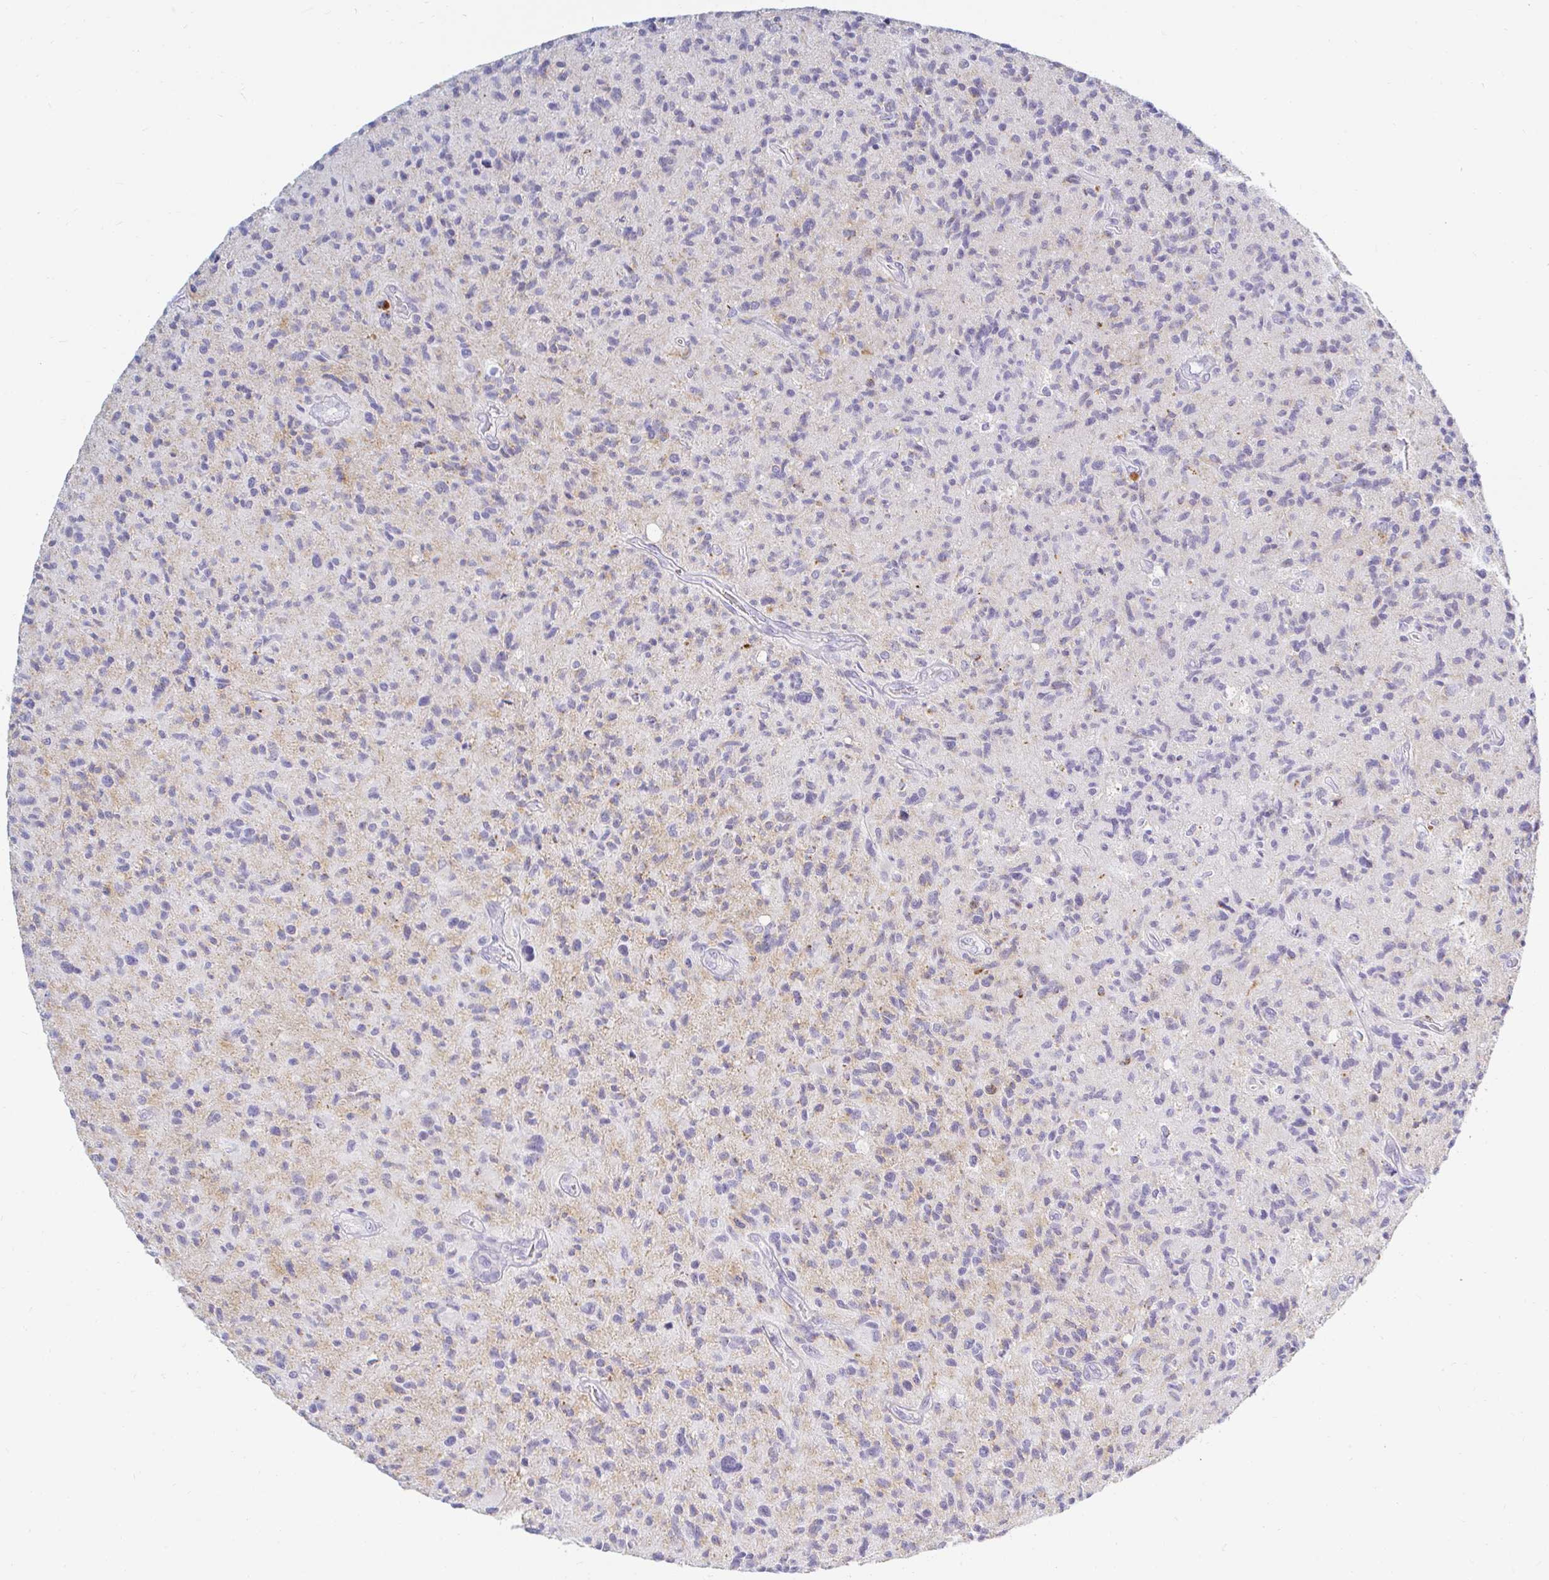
{"staining": {"intensity": "negative", "quantity": "none", "location": "none"}, "tissue": "glioma", "cell_type": "Tumor cells", "image_type": "cancer", "snomed": [{"axis": "morphology", "description": "Glioma, malignant, High grade"}, {"axis": "topography", "description": "Brain"}], "caption": "High magnification brightfield microscopy of glioma stained with DAB (3,3'-diaminobenzidine) (brown) and counterstained with hematoxylin (blue): tumor cells show no significant positivity.", "gene": "OR51D1", "patient": {"sex": "female", "age": 70}}